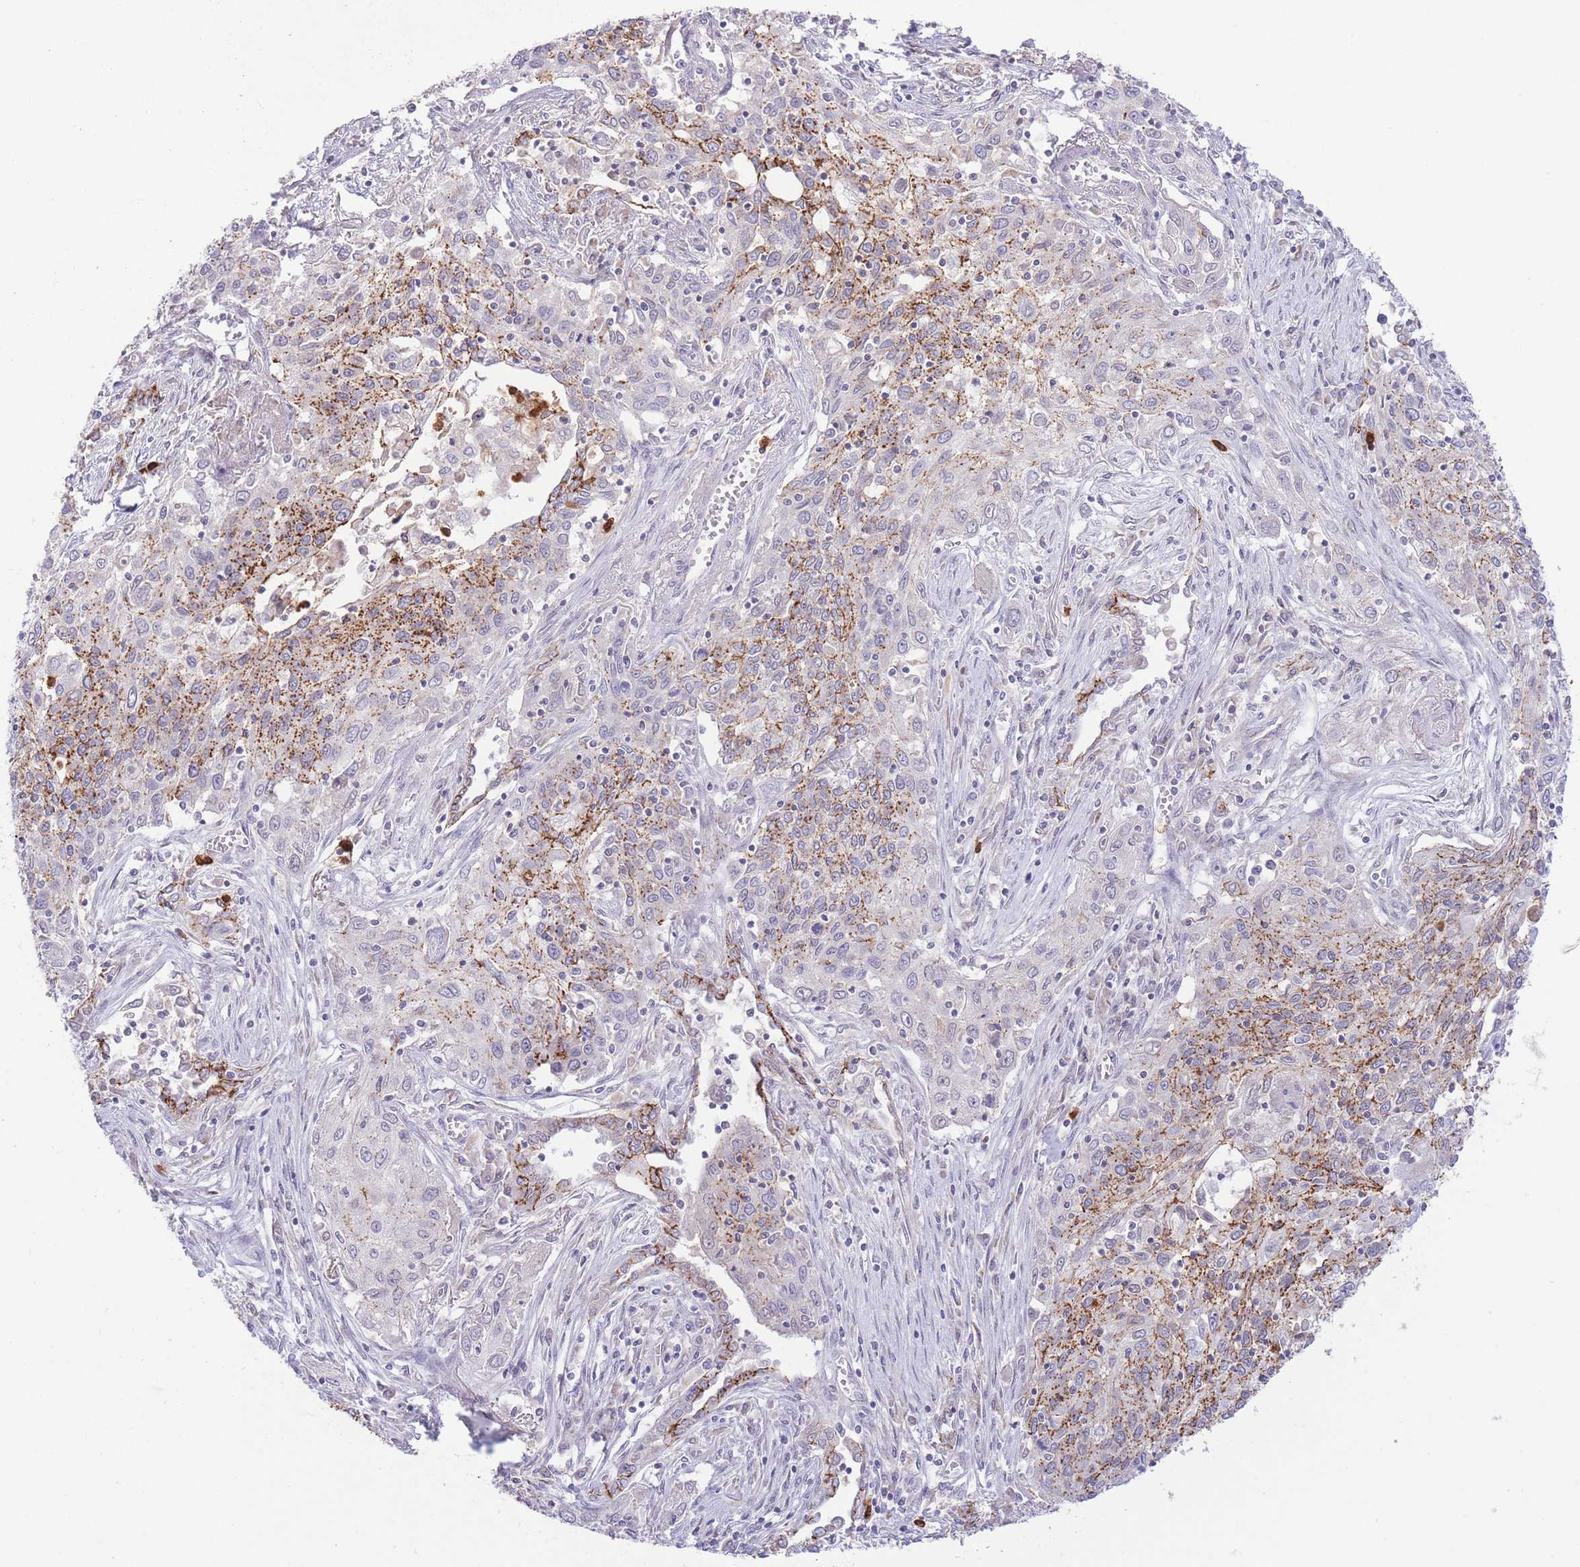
{"staining": {"intensity": "moderate", "quantity": "25%-75%", "location": "cytoplasmic/membranous"}, "tissue": "lung cancer", "cell_type": "Tumor cells", "image_type": "cancer", "snomed": [{"axis": "morphology", "description": "Squamous cell carcinoma, NOS"}, {"axis": "topography", "description": "Lung"}], "caption": "A brown stain shows moderate cytoplasmic/membranous expression of a protein in squamous cell carcinoma (lung) tumor cells.", "gene": "LCLAT1", "patient": {"sex": "female", "age": 69}}